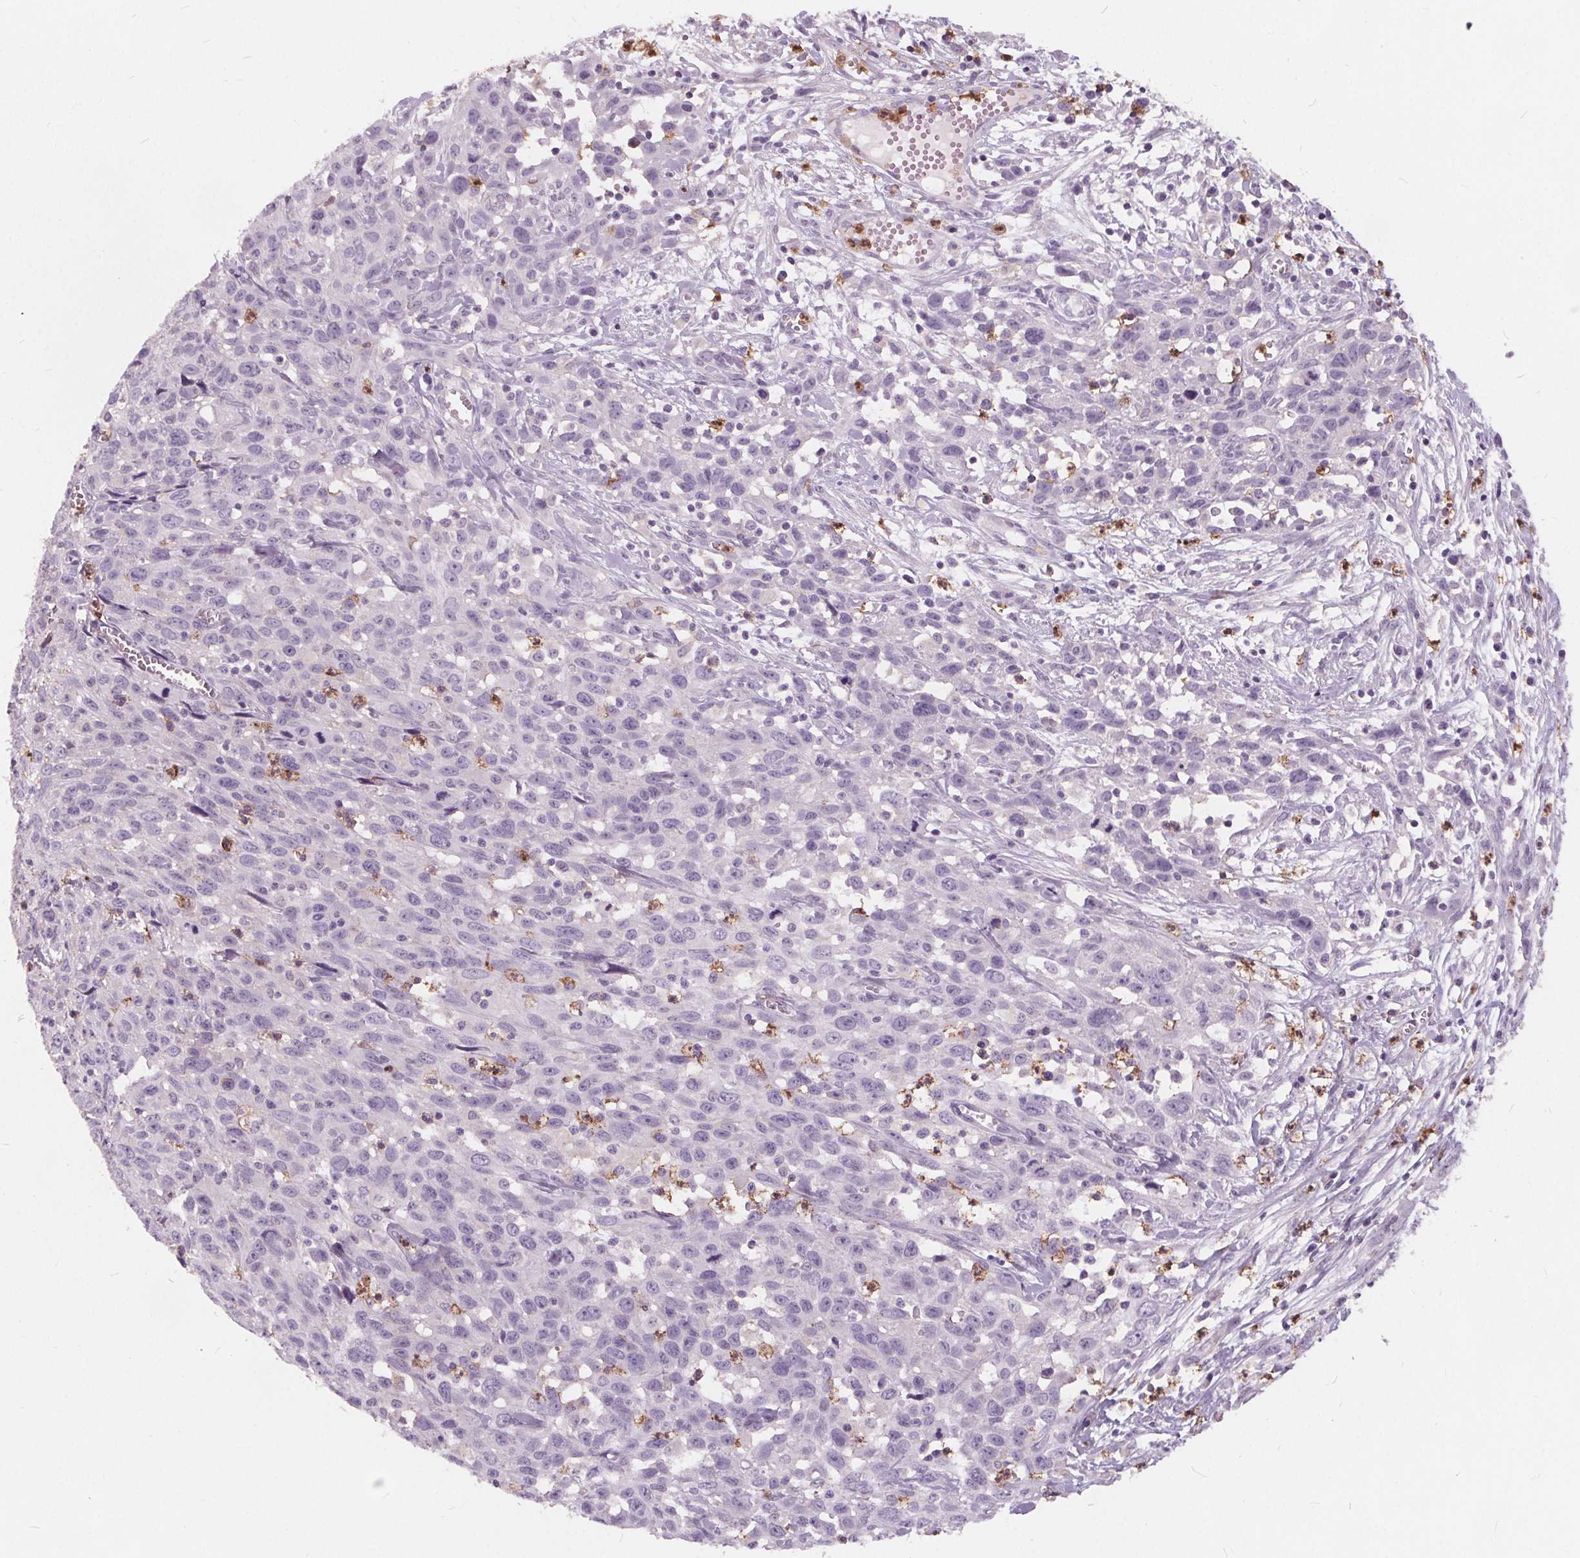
{"staining": {"intensity": "negative", "quantity": "none", "location": "none"}, "tissue": "cervical cancer", "cell_type": "Tumor cells", "image_type": "cancer", "snomed": [{"axis": "morphology", "description": "Squamous cell carcinoma, NOS"}, {"axis": "topography", "description": "Cervix"}], "caption": "DAB immunohistochemical staining of cervical cancer (squamous cell carcinoma) reveals no significant expression in tumor cells. Brightfield microscopy of IHC stained with DAB (brown) and hematoxylin (blue), captured at high magnification.", "gene": "HAAO", "patient": {"sex": "female", "age": 38}}